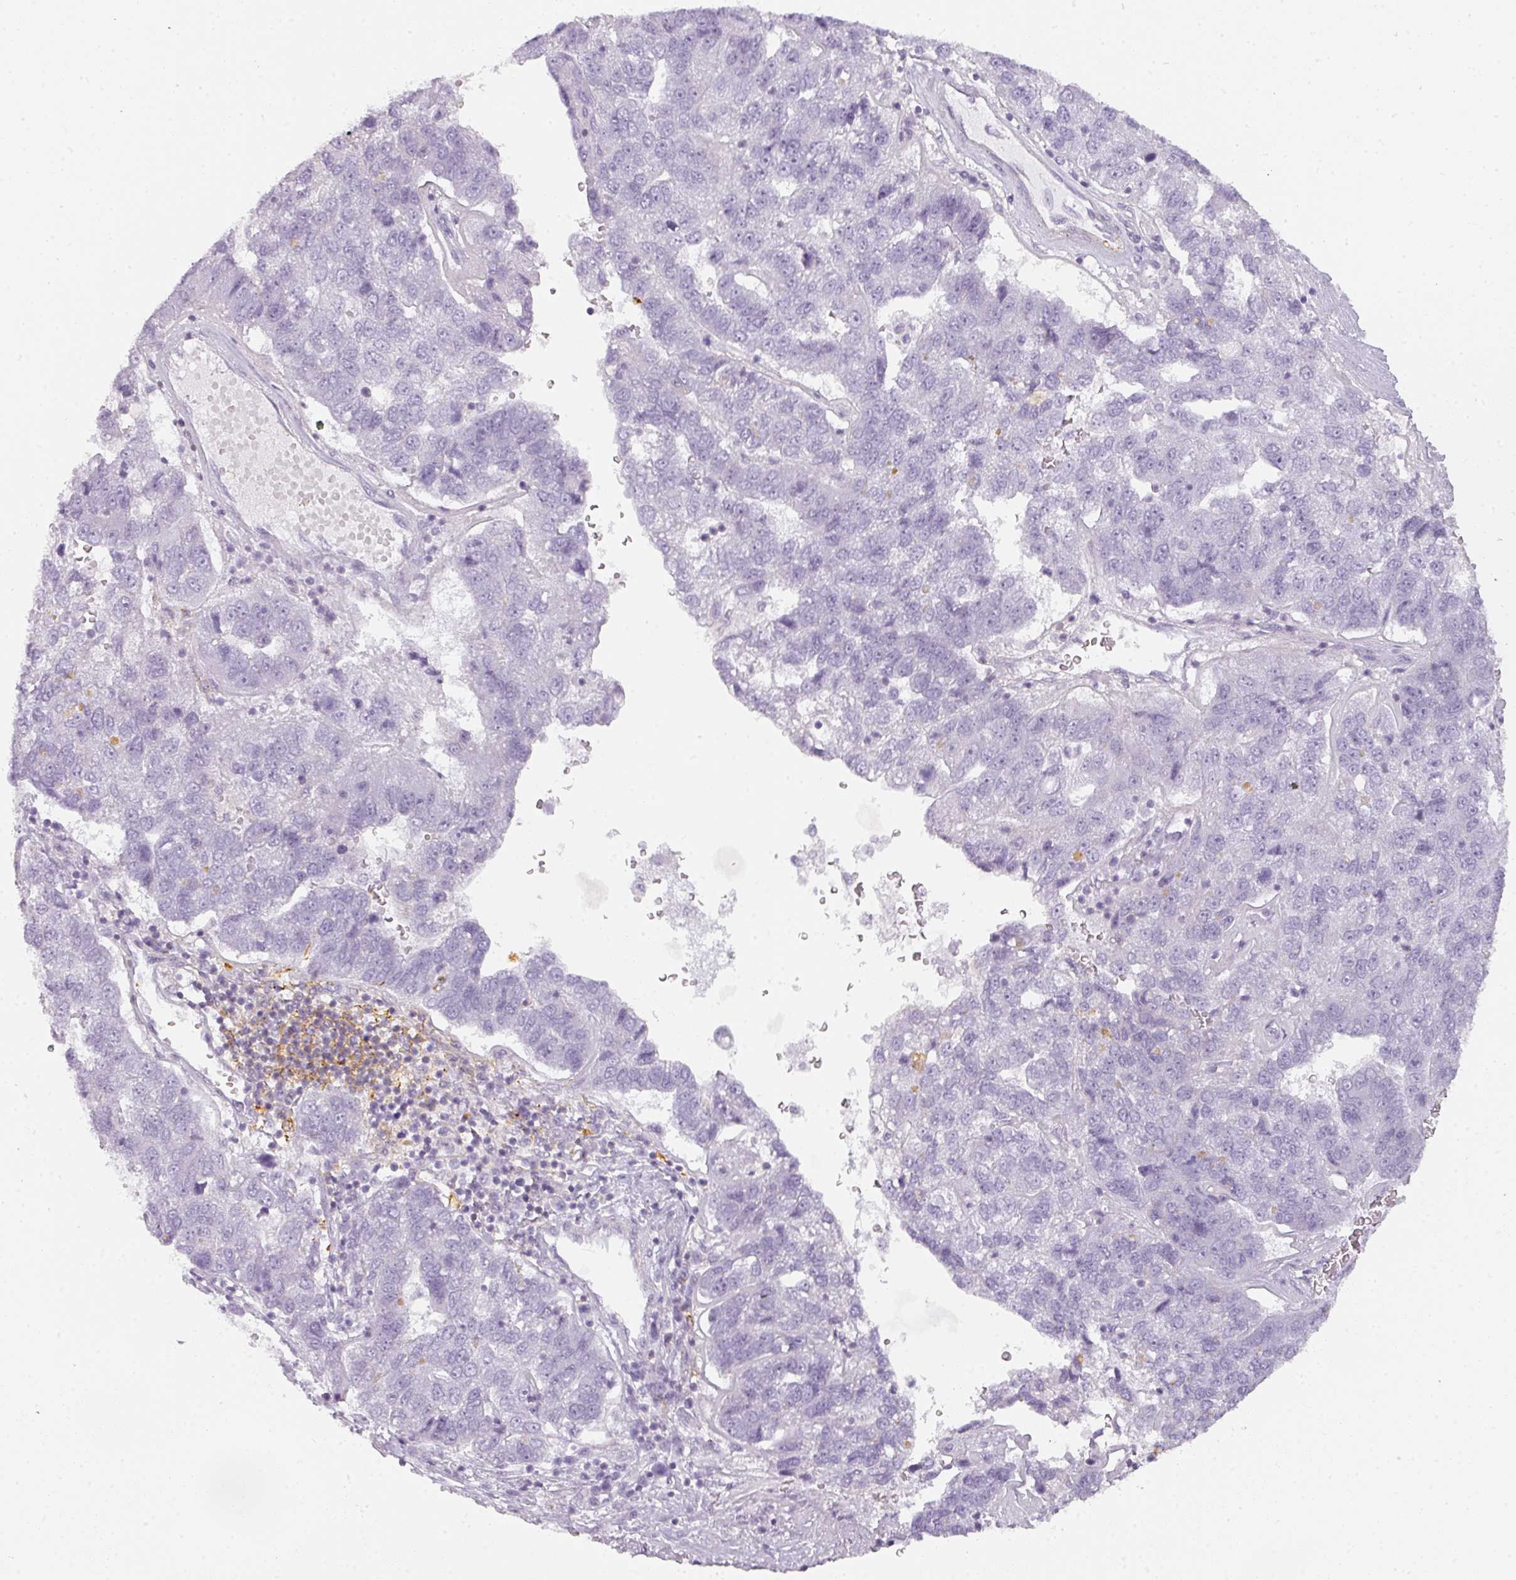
{"staining": {"intensity": "negative", "quantity": "none", "location": "none"}, "tissue": "pancreatic cancer", "cell_type": "Tumor cells", "image_type": "cancer", "snomed": [{"axis": "morphology", "description": "Adenocarcinoma, NOS"}, {"axis": "topography", "description": "Pancreas"}], "caption": "High magnification brightfield microscopy of pancreatic cancer stained with DAB (brown) and counterstained with hematoxylin (blue): tumor cells show no significant staining. Brightfield microscopy of immunohistochemistry stained with DAB (brown) and hematoxylin (blue), captured at high magnification.", "gene": "TMEM42", "patient": {"sex": "female", "age": 61}}